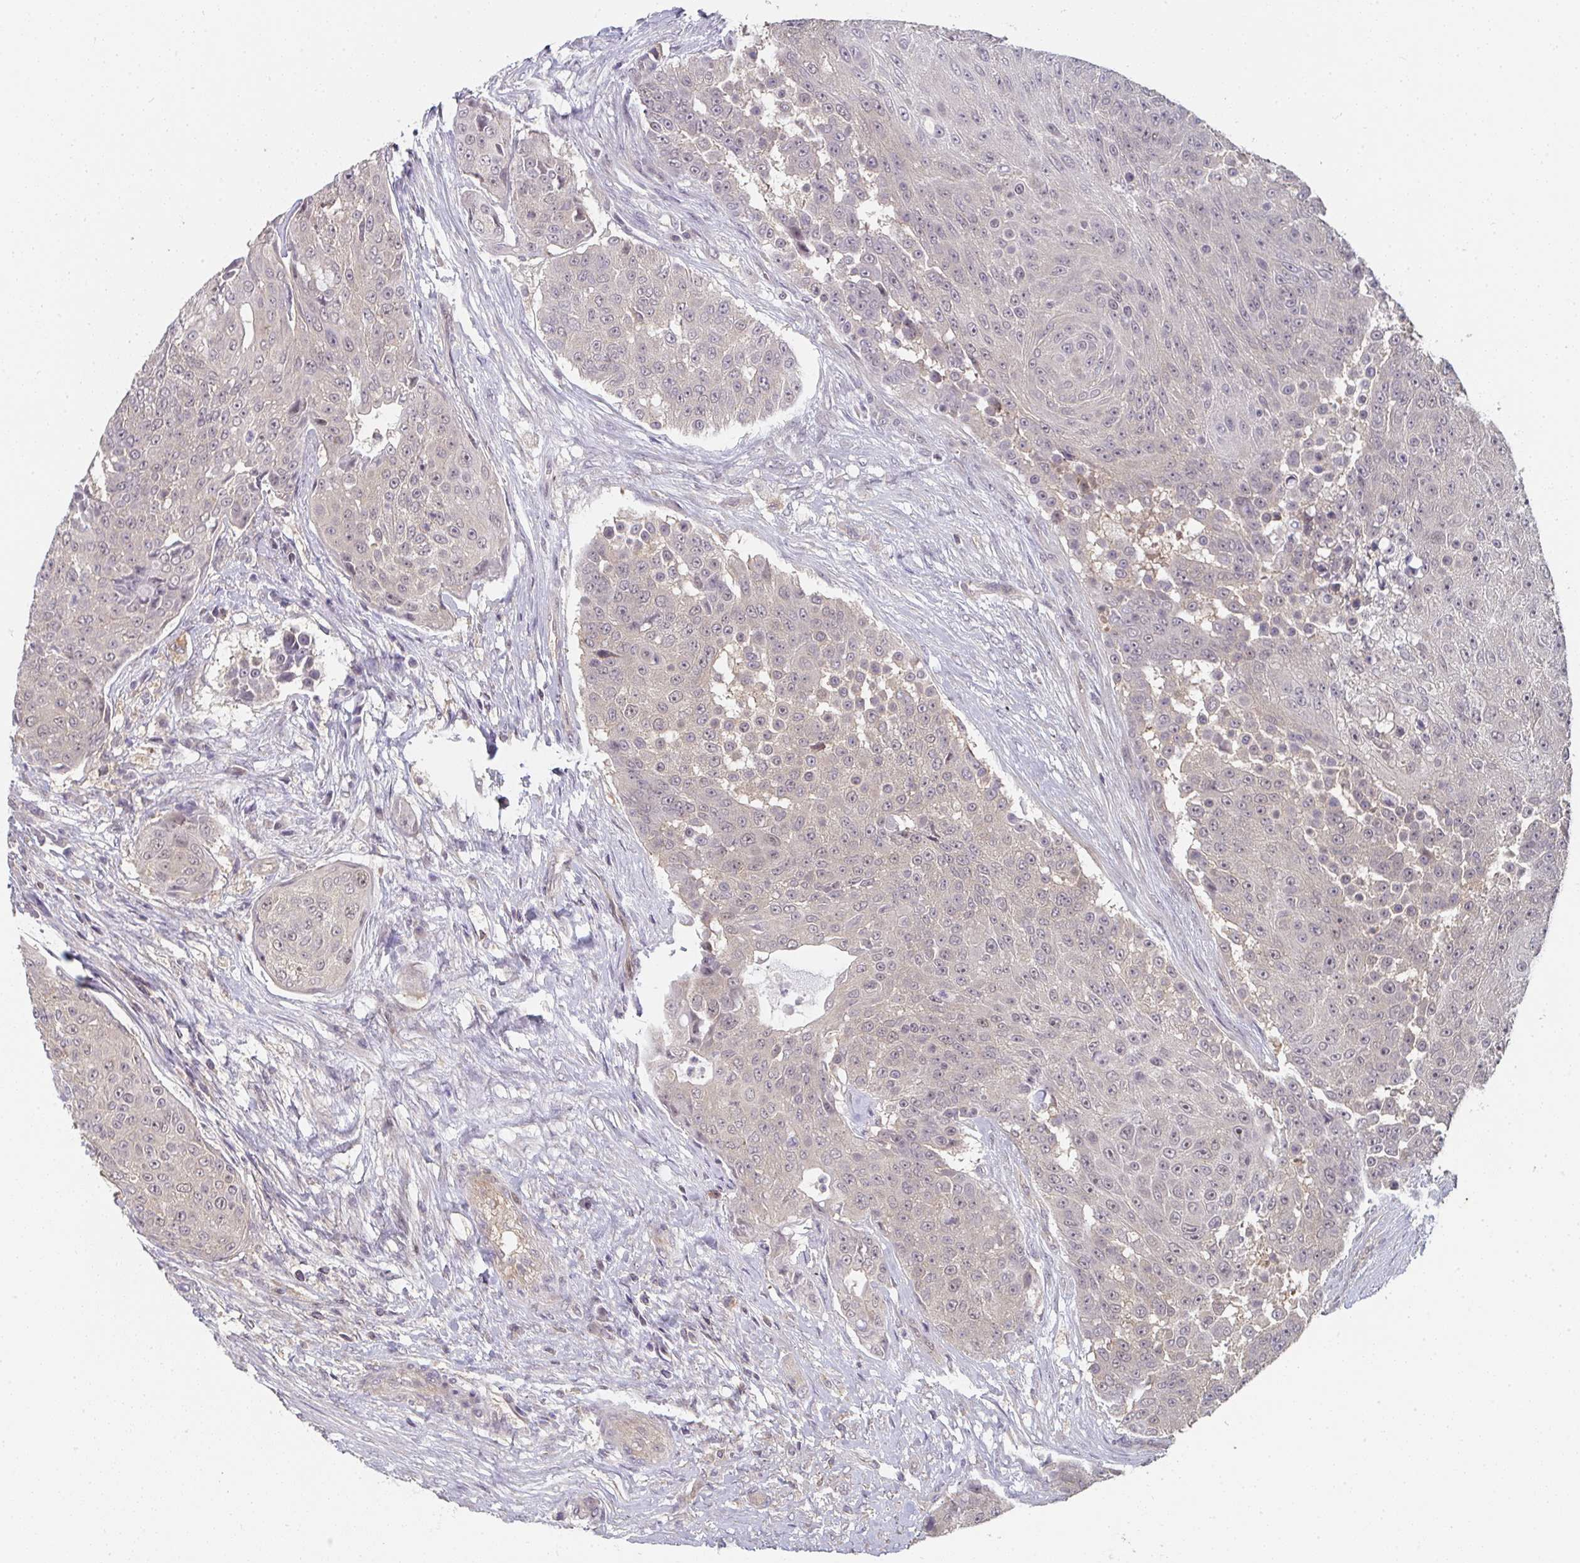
{"staining": {"intensity": "negative", "quantity": "none", "location": "none"}, "tissue": "urothelial cancer", "cell_type": "Tumor cells", "image_type": "cancer", "snomed": [{"axis": "morphology", "description": "Urothelial carcinoma, High grade"}, {"axis": "topography", "description": "Urinary bladder"}], "caption": "This is an IHC photomicrograph of human high-grade urothelial carcinoma. There is no positivity in tumor cells.", "gene": "RANGRF", "patient": {"sex": "female", "age": 63}}